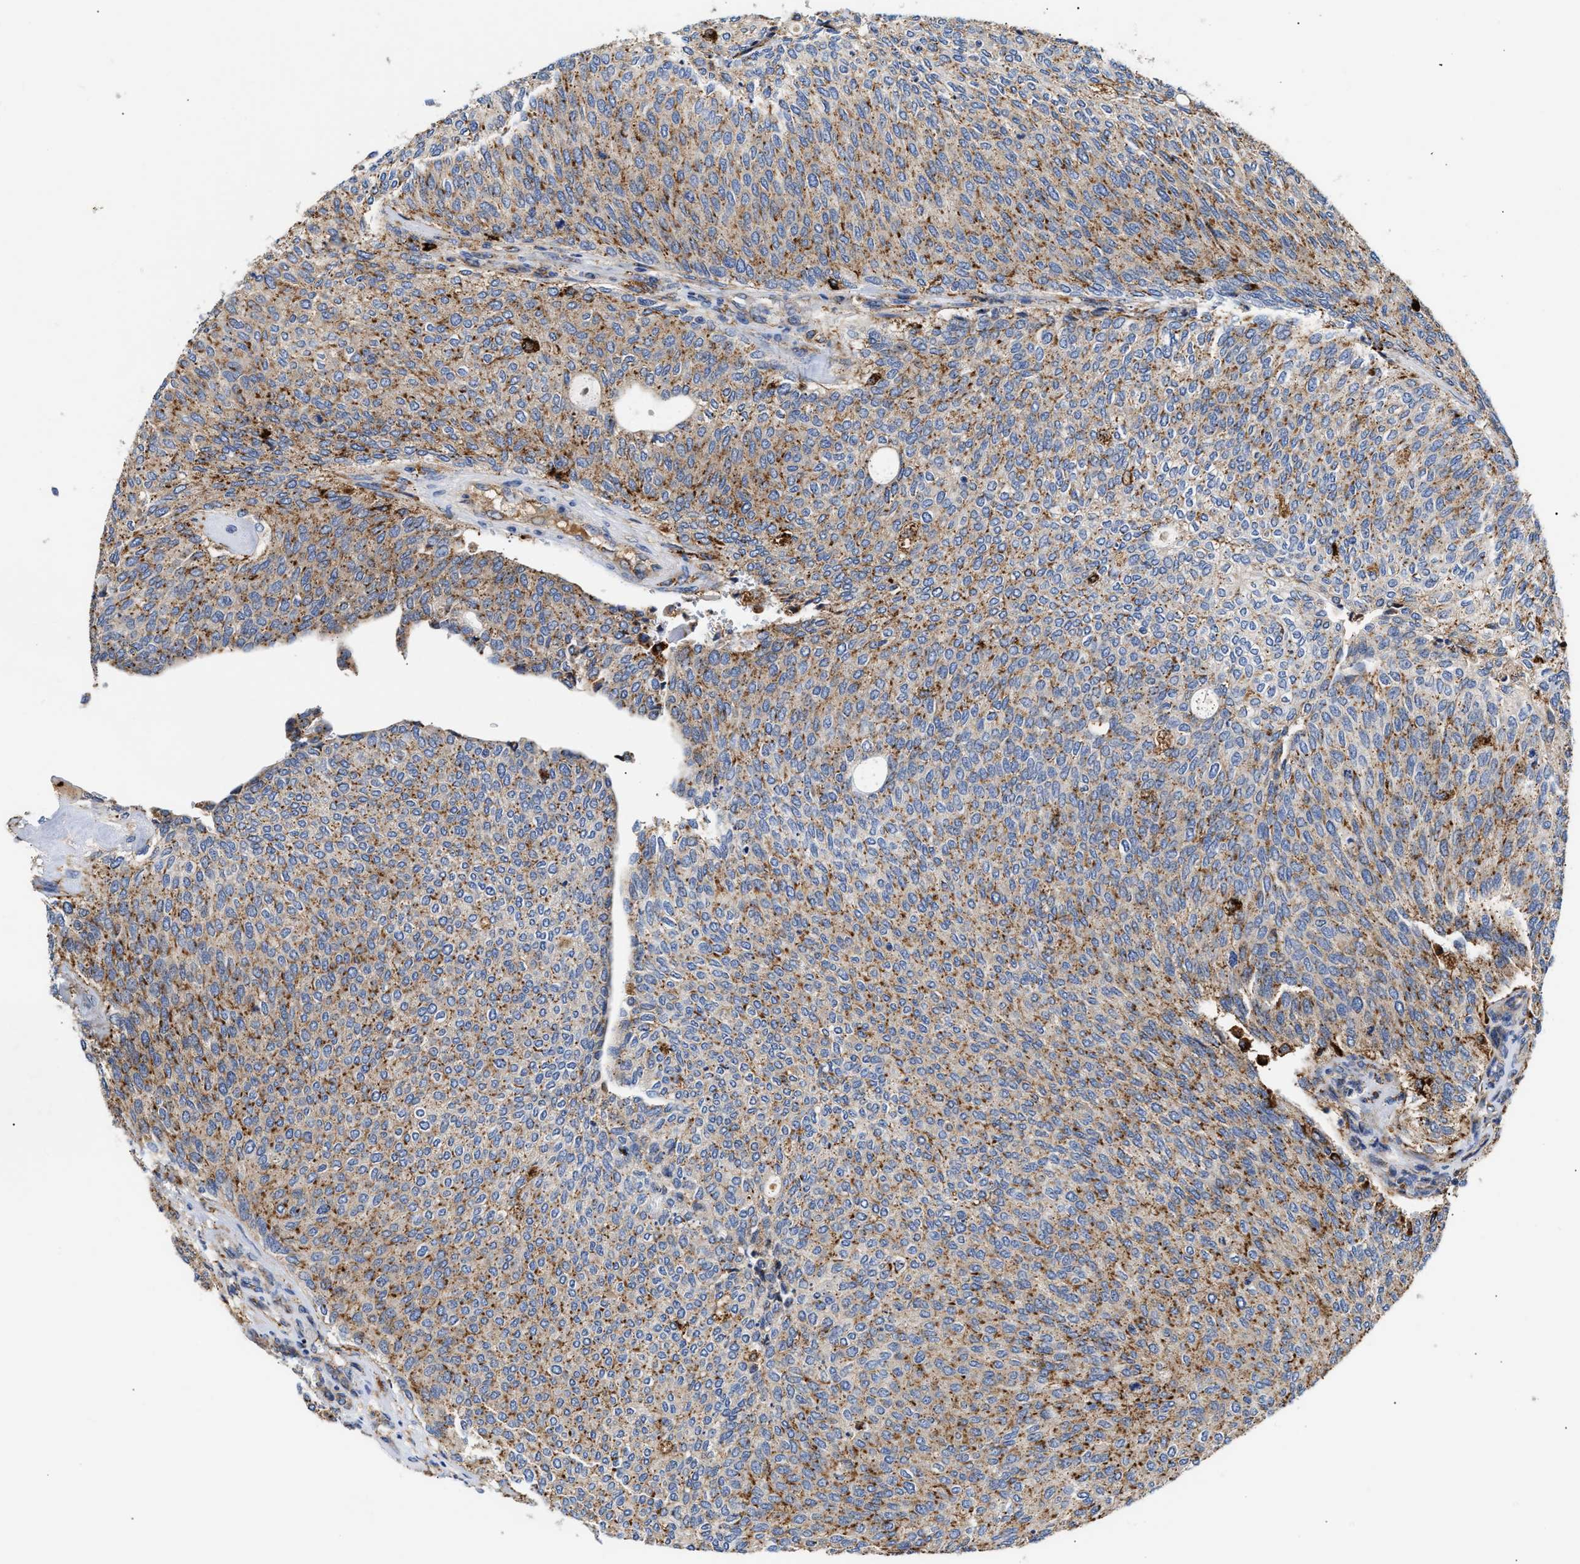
{"staining": {"intensity": "moderate", "quantity": ">75%", "location": "cytoplasmic/membranous"}, "tissue": "urothelial cancer", "cell_type": "Tumor cells", "image_type": "cancer", "snomed": [{"axis": "morphology", "description": "Urothelial carcinoma, Low grade"}, {"axis": "topography", "description": "Urinary bladder"}], "caption": "Protein staining of low-grade urothelial carcinoma tissue reveals moderate cytoplasmic/membranous positivity in approximately >75% of tumor cells.", "gene": "CCDC146", "patient": {"sex": "female", "age": 79}}